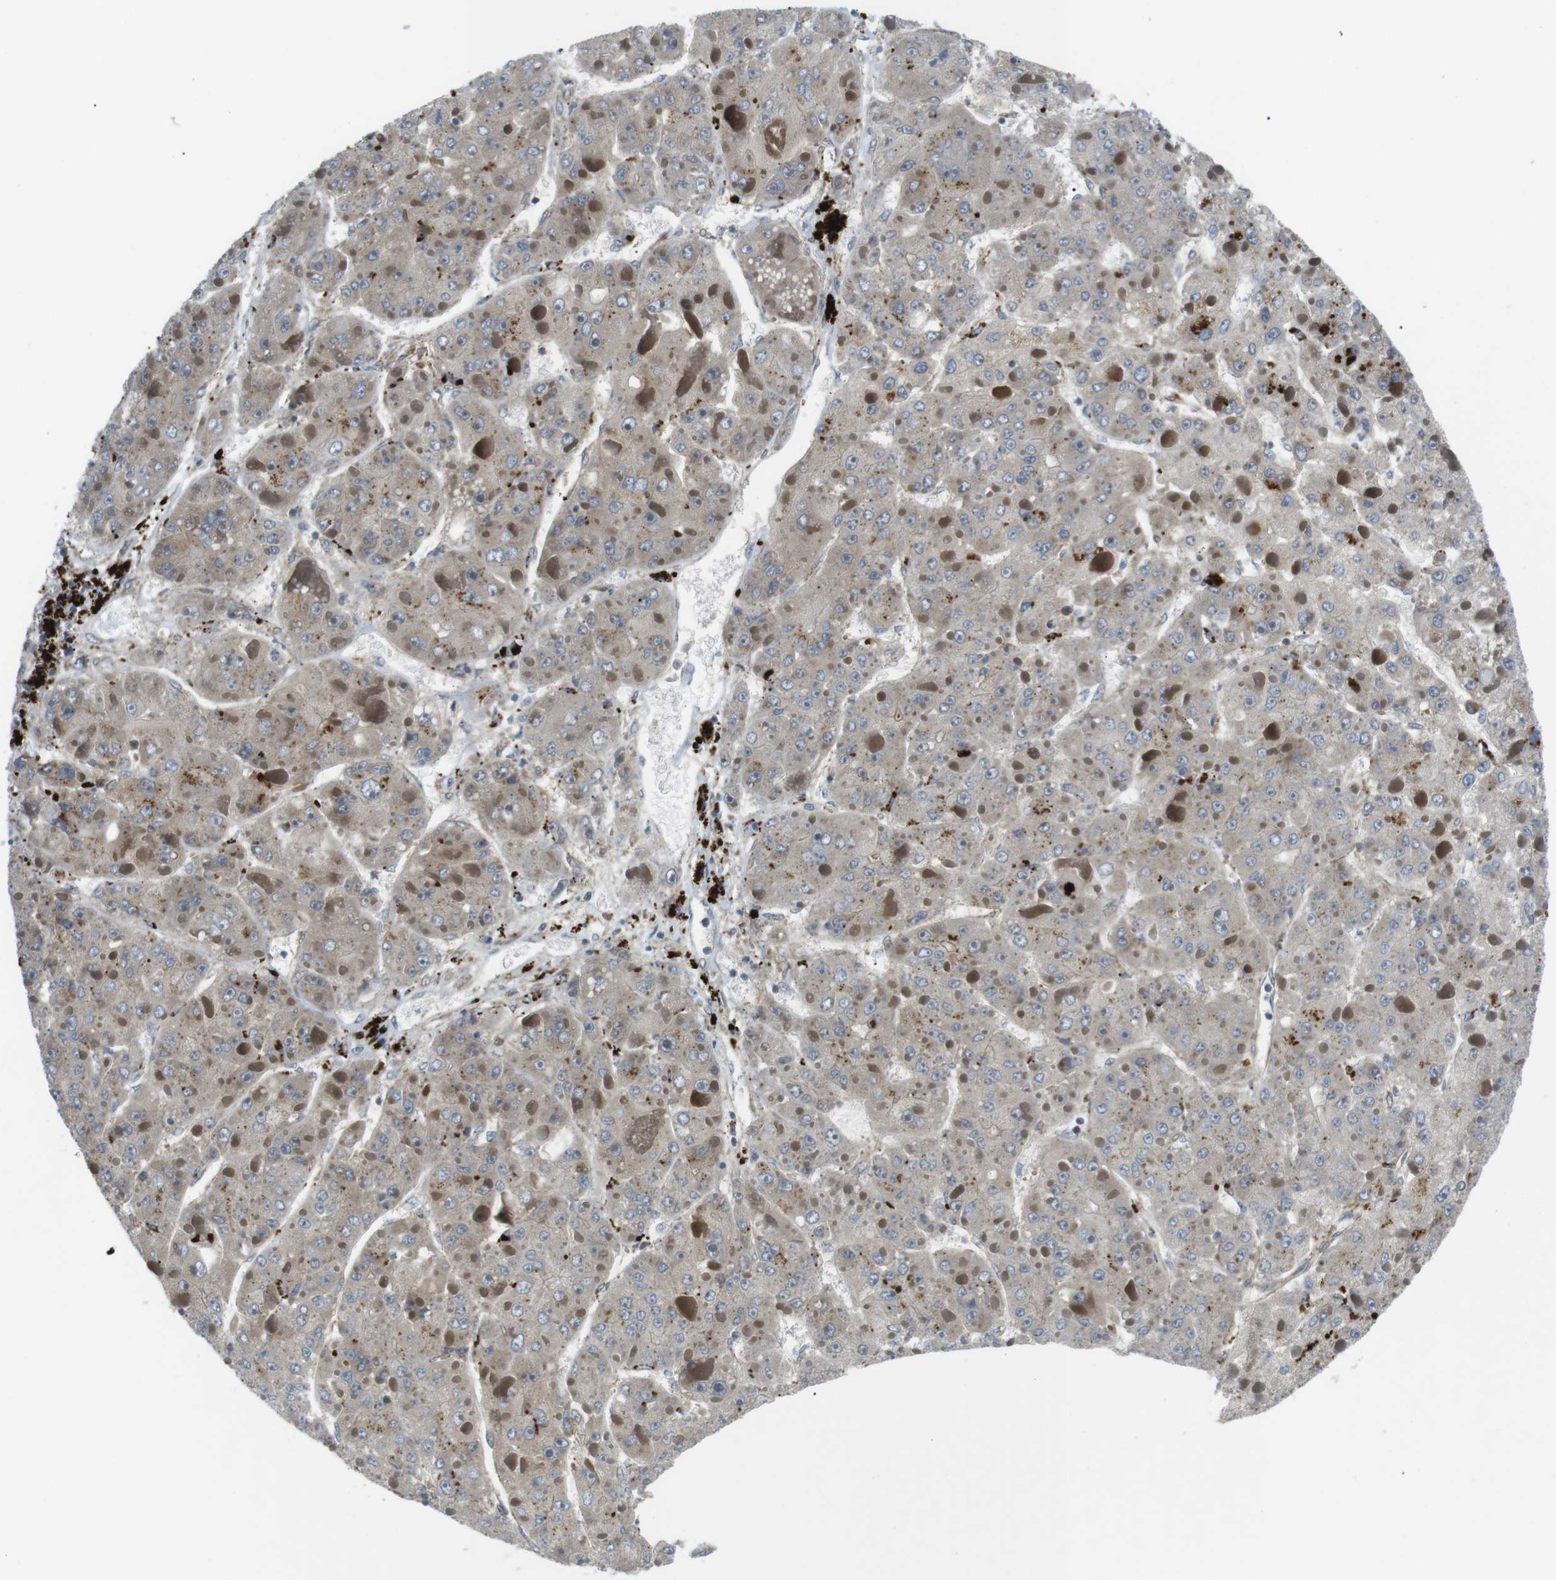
{"staining": {"intensity": "moderate", "quantity": "25%-75%", "location": "cytoplasmic/membranous"}, "tissue": "liver cancer", "cell_type": "Tumor cells", "image_type": "cancer", "snomed": [{"axis": "morphology", "description": "Carcinoma, Hepatocellular, NOS"}, {"axis": "topography", "description": "Liver"}], "caption": "Immunohistochemistry staining of liver cancer, which reveals medium levels of moderate cytoplasmic/membranous expression in approximately 25%-75% of tumor cells indicating moderate cytoplasmic/membranous protein staining. The staining was performed using DAB (3,3'-diaminobenzidine) (brown) for protein detection and nuclei were counterstained in hematoxylin (blue).", "gene": "KANK2", "patient": {"sex": "female", "age": 73}}